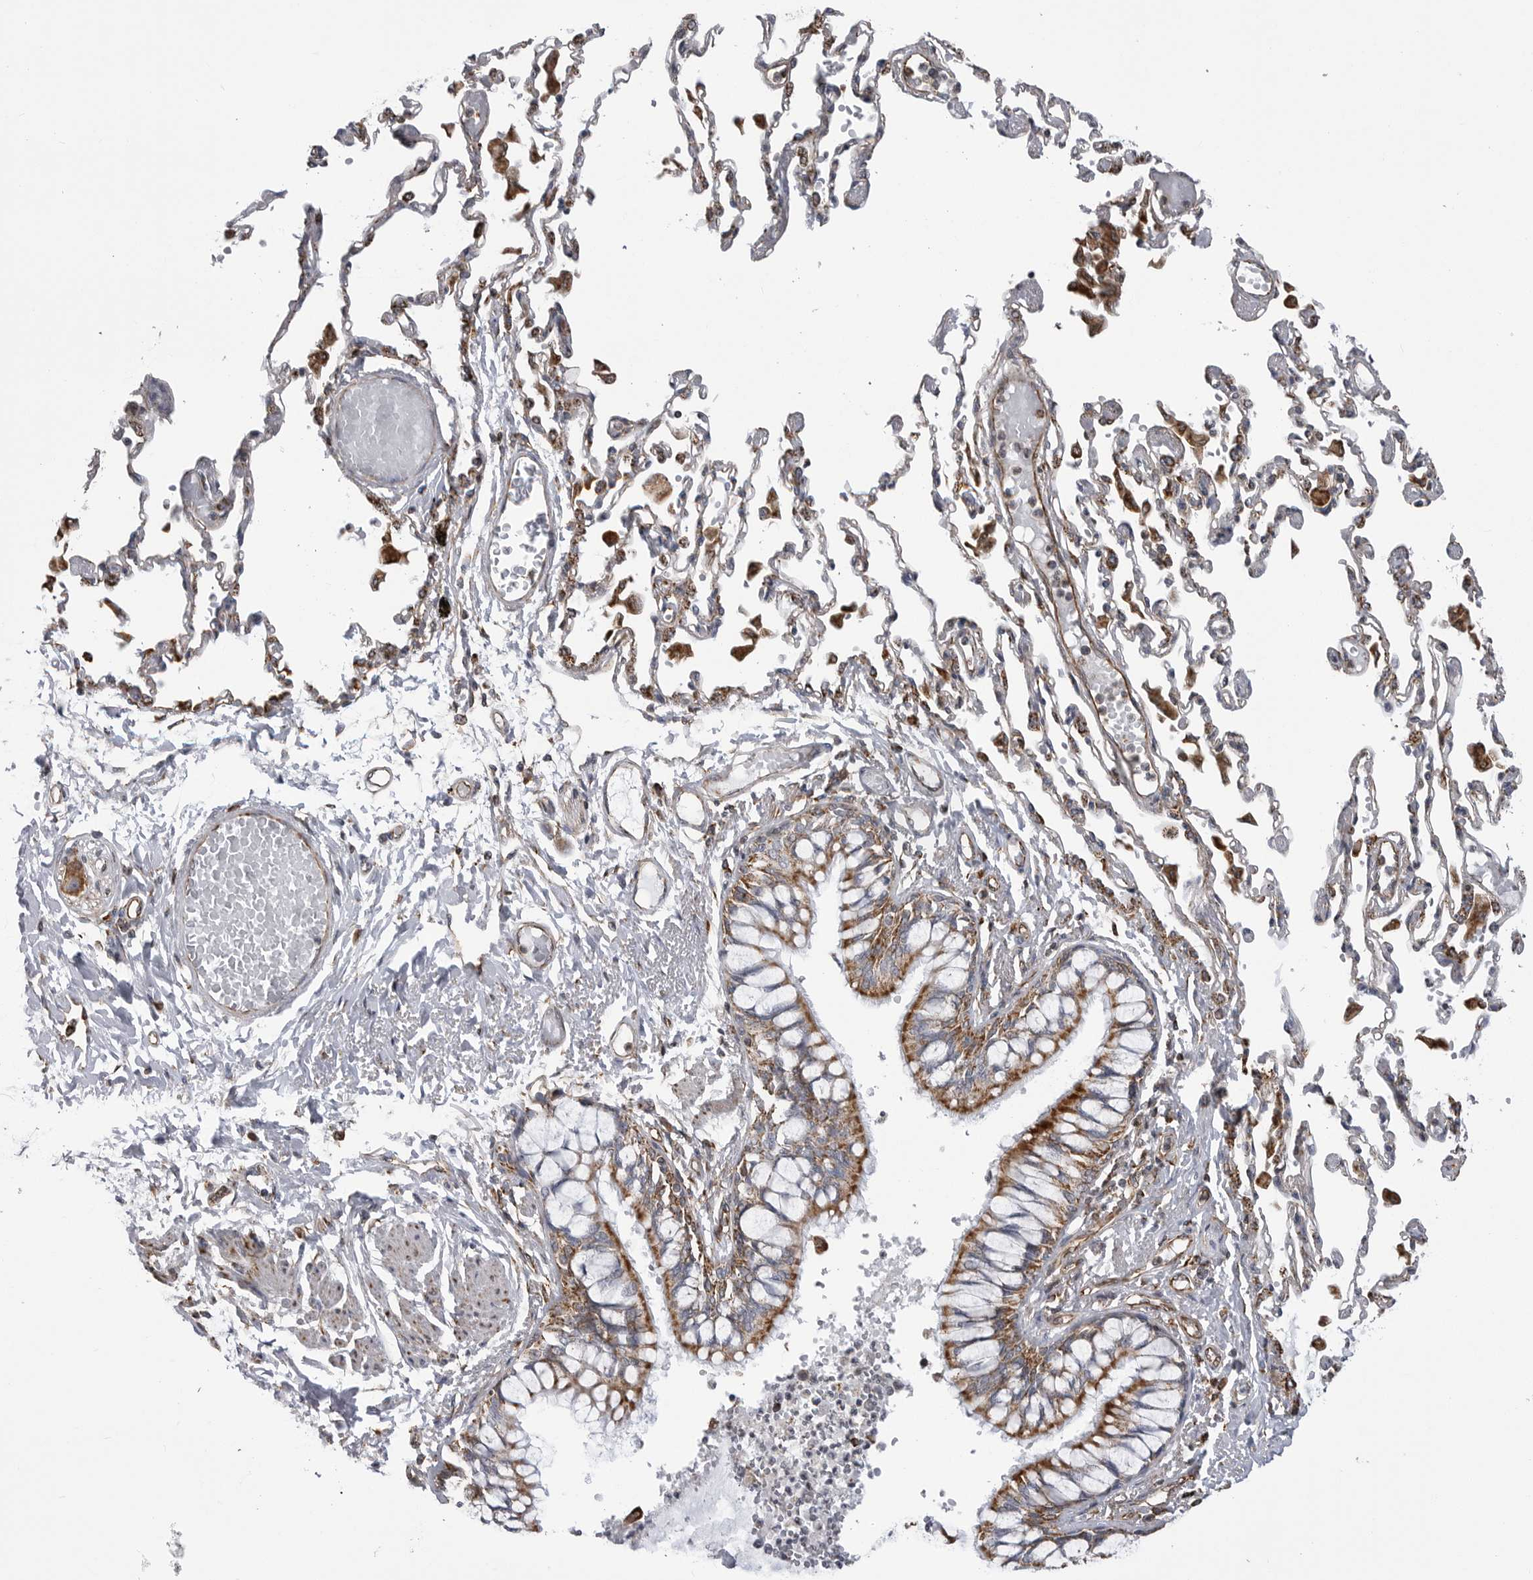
{"staining": {"intensity": "moderate", "quantity": ">75%", "location": "cytoplasmic/membranous"}, "tissue": "bronchus", "cell_type": "Respiratory epithelial cells", "image_type": "normal", "snomed": [{"axis": "morphology", "description": "Normal tissue, NOS"}, {"axis": "topography", "description": "Cartilage tissue"}, {"axis": "topography", "description": "Bronchus"}, {"axis": "topography", "description": "Lung"}], "caption": "Brown immunohistochemical staining in normal human bronchus demonstrates moderate cytoplasmic/membranous expression in about >75% of respiratory epithelial cells.", "gene": "FH", "patient": {"sex": "female", "age": 49}}